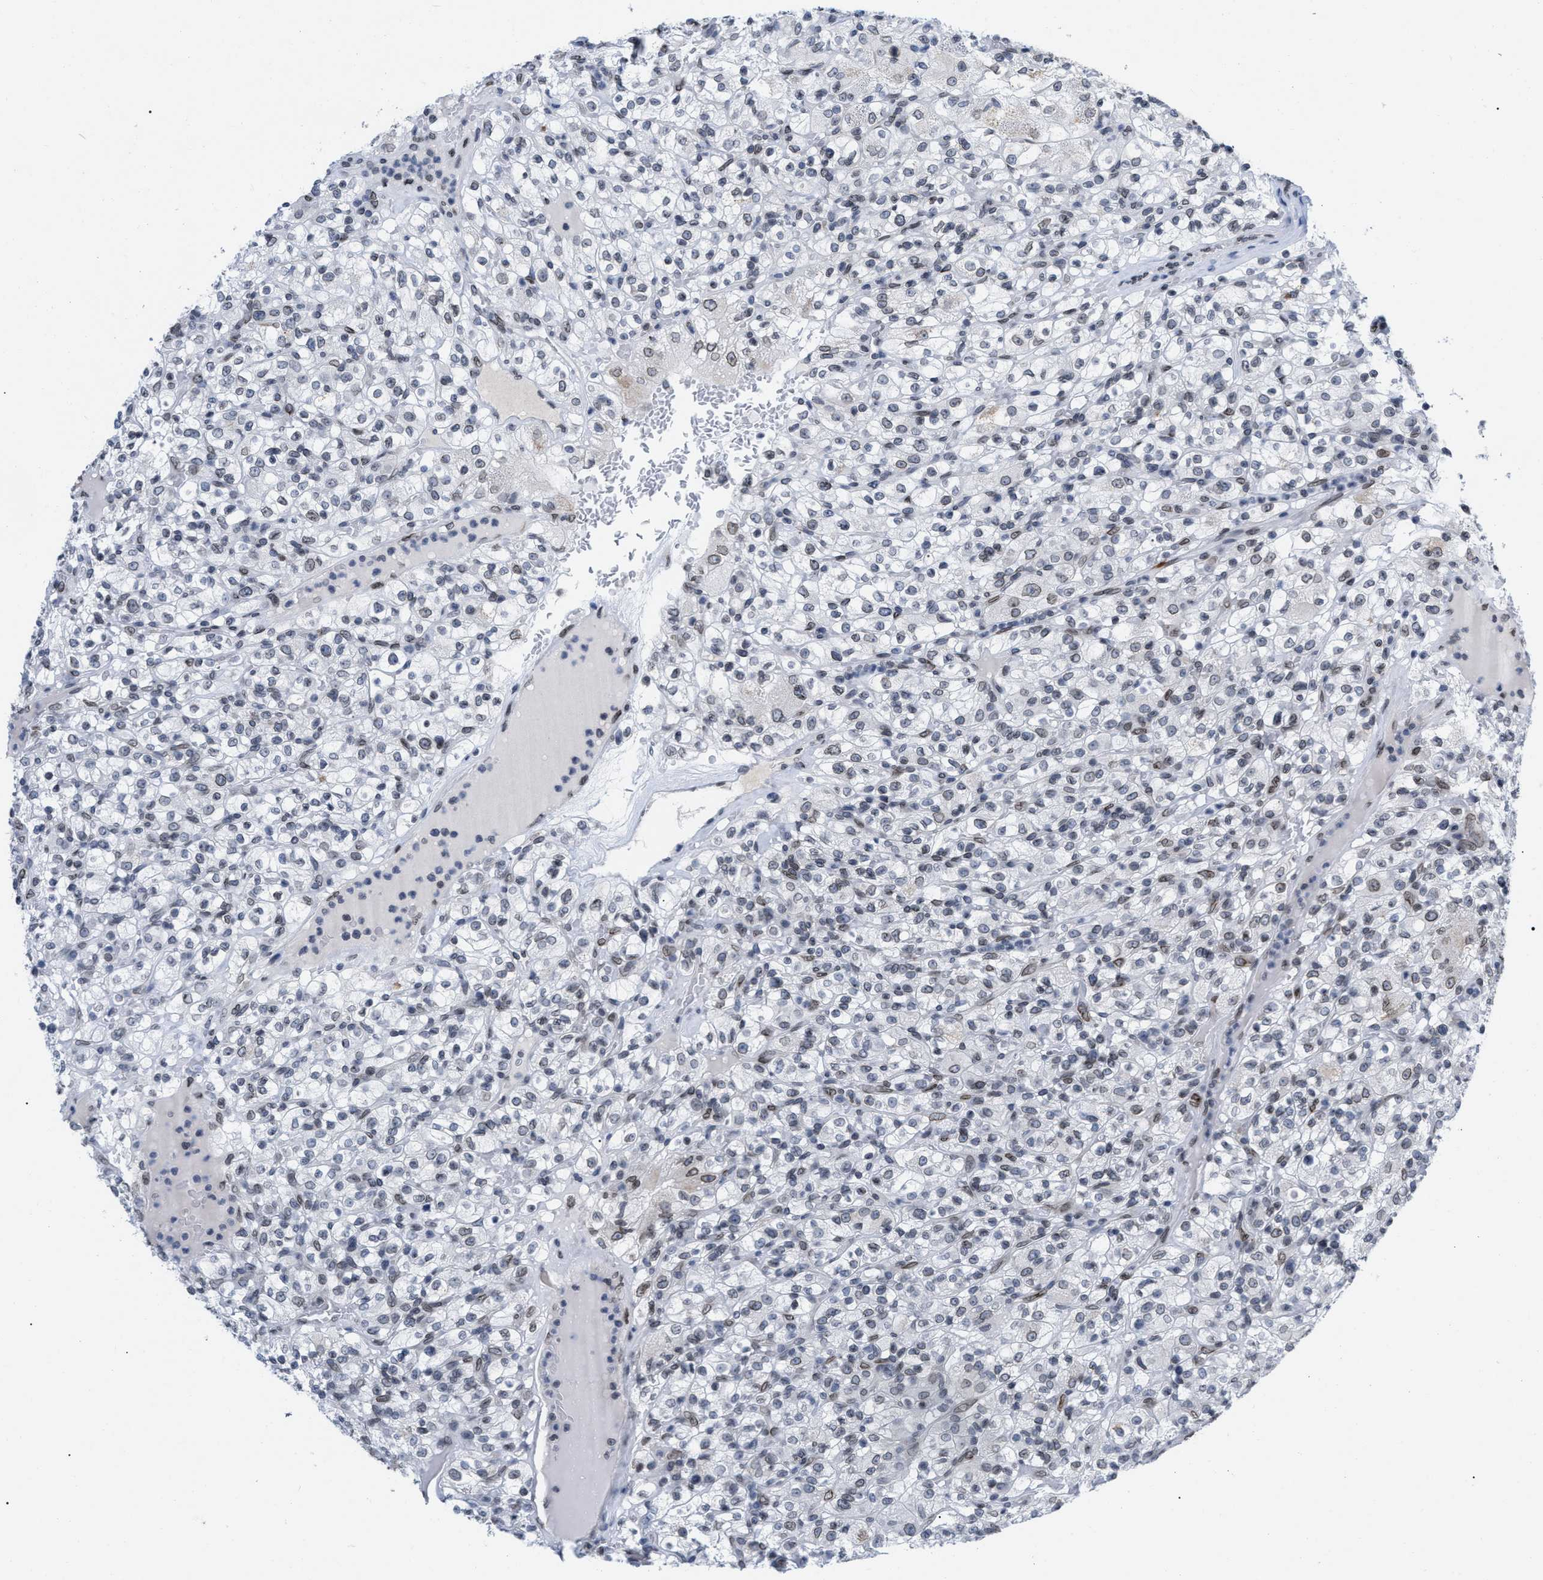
{"staining": {"intensity": "weak", "quantity": "<25%", "location": "cytoplasmic/membranous,nuclear"}, "tissue": "renal cancer", "cell_type": "Tumor cells", "image_type": "cancer", "snomed": [{"axis": "morphology", "description": "Normal tissue, NOS"}, {"axis": "morphology", "description": "Adenocarcinoma, NOS"}, {"axis": "topography", "description": "Kidney"}], "caption": "Image shows no protein expression in tumor cells of adenocarcinoma (renal) tissue. (DAB (3,3'-diaminobenzidine) immunohistochemistry (IHC) visualized using brightfield microscopy, high magnification).", "gene": "TPR", "patient": {"sex": "female", "age": 72}}